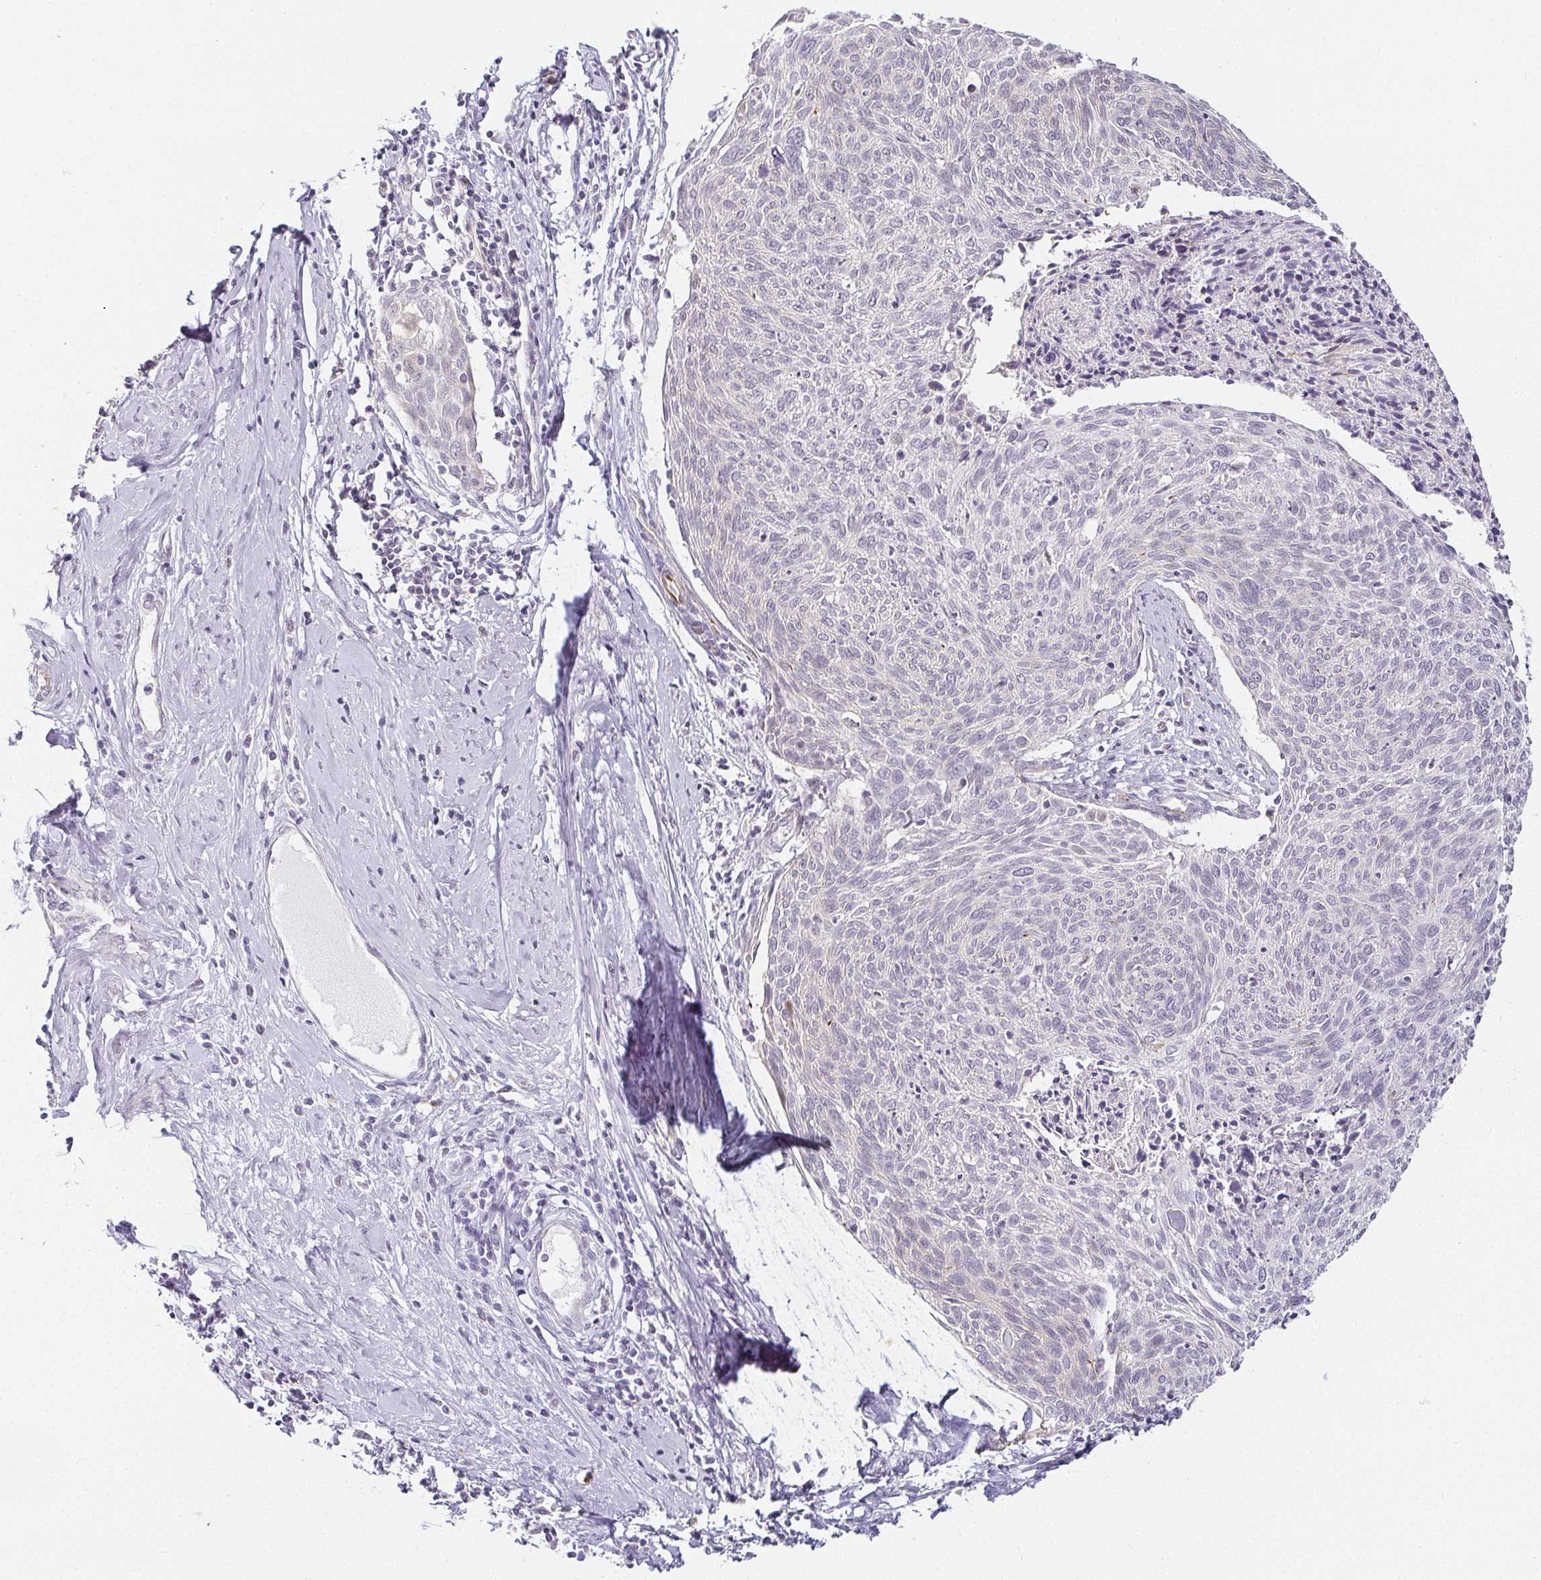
{"staining": {"intensity": "negative", "quantity": "none", "location": "none"}, "tissue": "cervical cancer", "cell_type": "Tumor cells", "image_type": "cancer", "snomed": [{"axis": "morphology", "description": "Squamous cell carcinoma, NOS"}, {"axis": "topography", "description": "Cervix"}], "caption": "An image of human cervical cancer is negative for staining in tumor cells. (Immunohistochemistry, brightfield microscopy, high magnification).", "gene": "ACAN", "patient": {"sex": "female", "age": 49}}